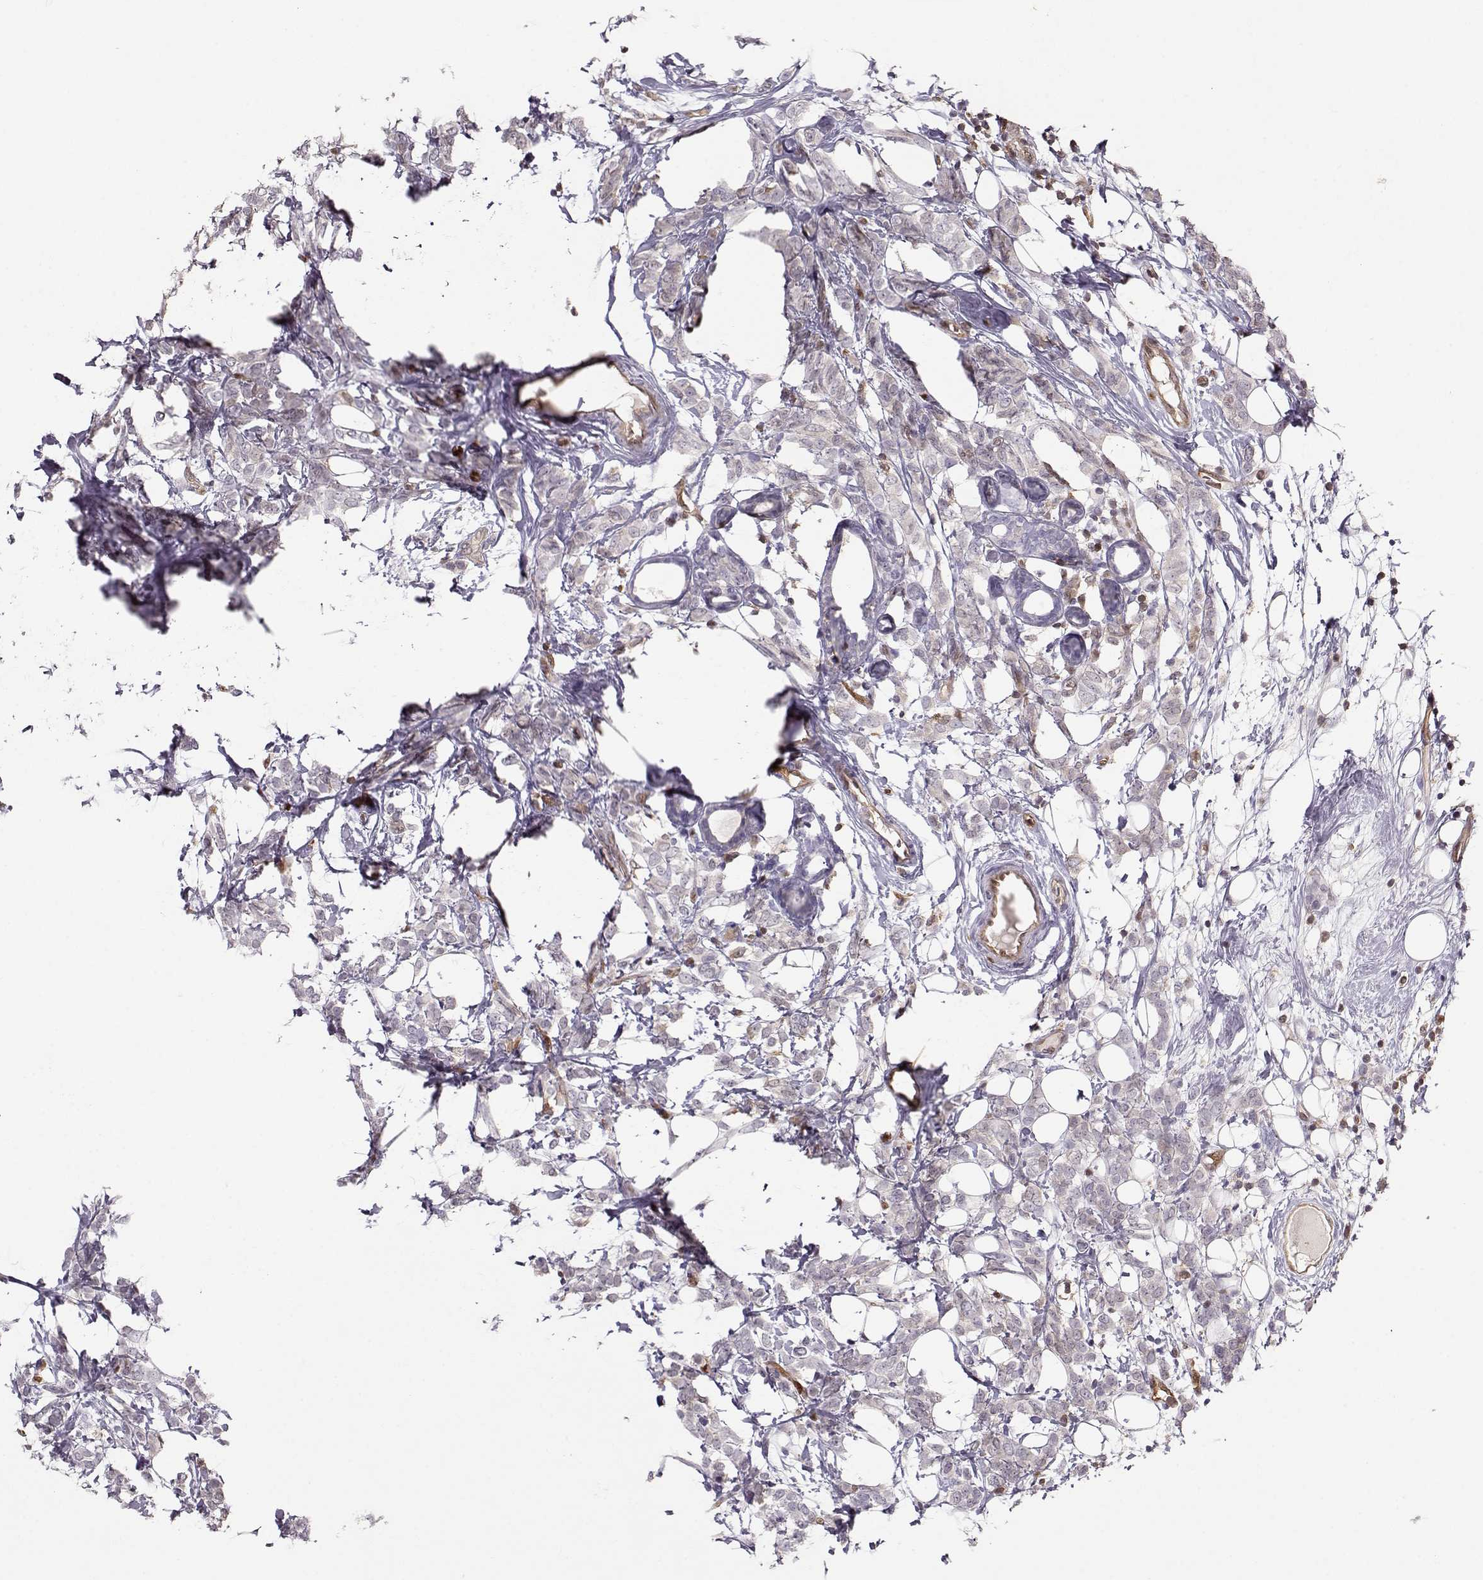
{"staining": {"intensity": "negative", "quantity": "none", "location": "none"}, "tissue": "breast cancer", "cell_type": "Tumor cells", "image_type": "cancer", "snomed": [{"axis": "morphology", "description": "Lobular carcinoma"}, {"axis": "topography", "description": "Breast"}], "caption": "Immunohistochemistry (IHC) of human breast lobular carcinoma displays no expression in tumor cells.", "gene": "PNP", "patient": {"sex": "female", "age": 49}}